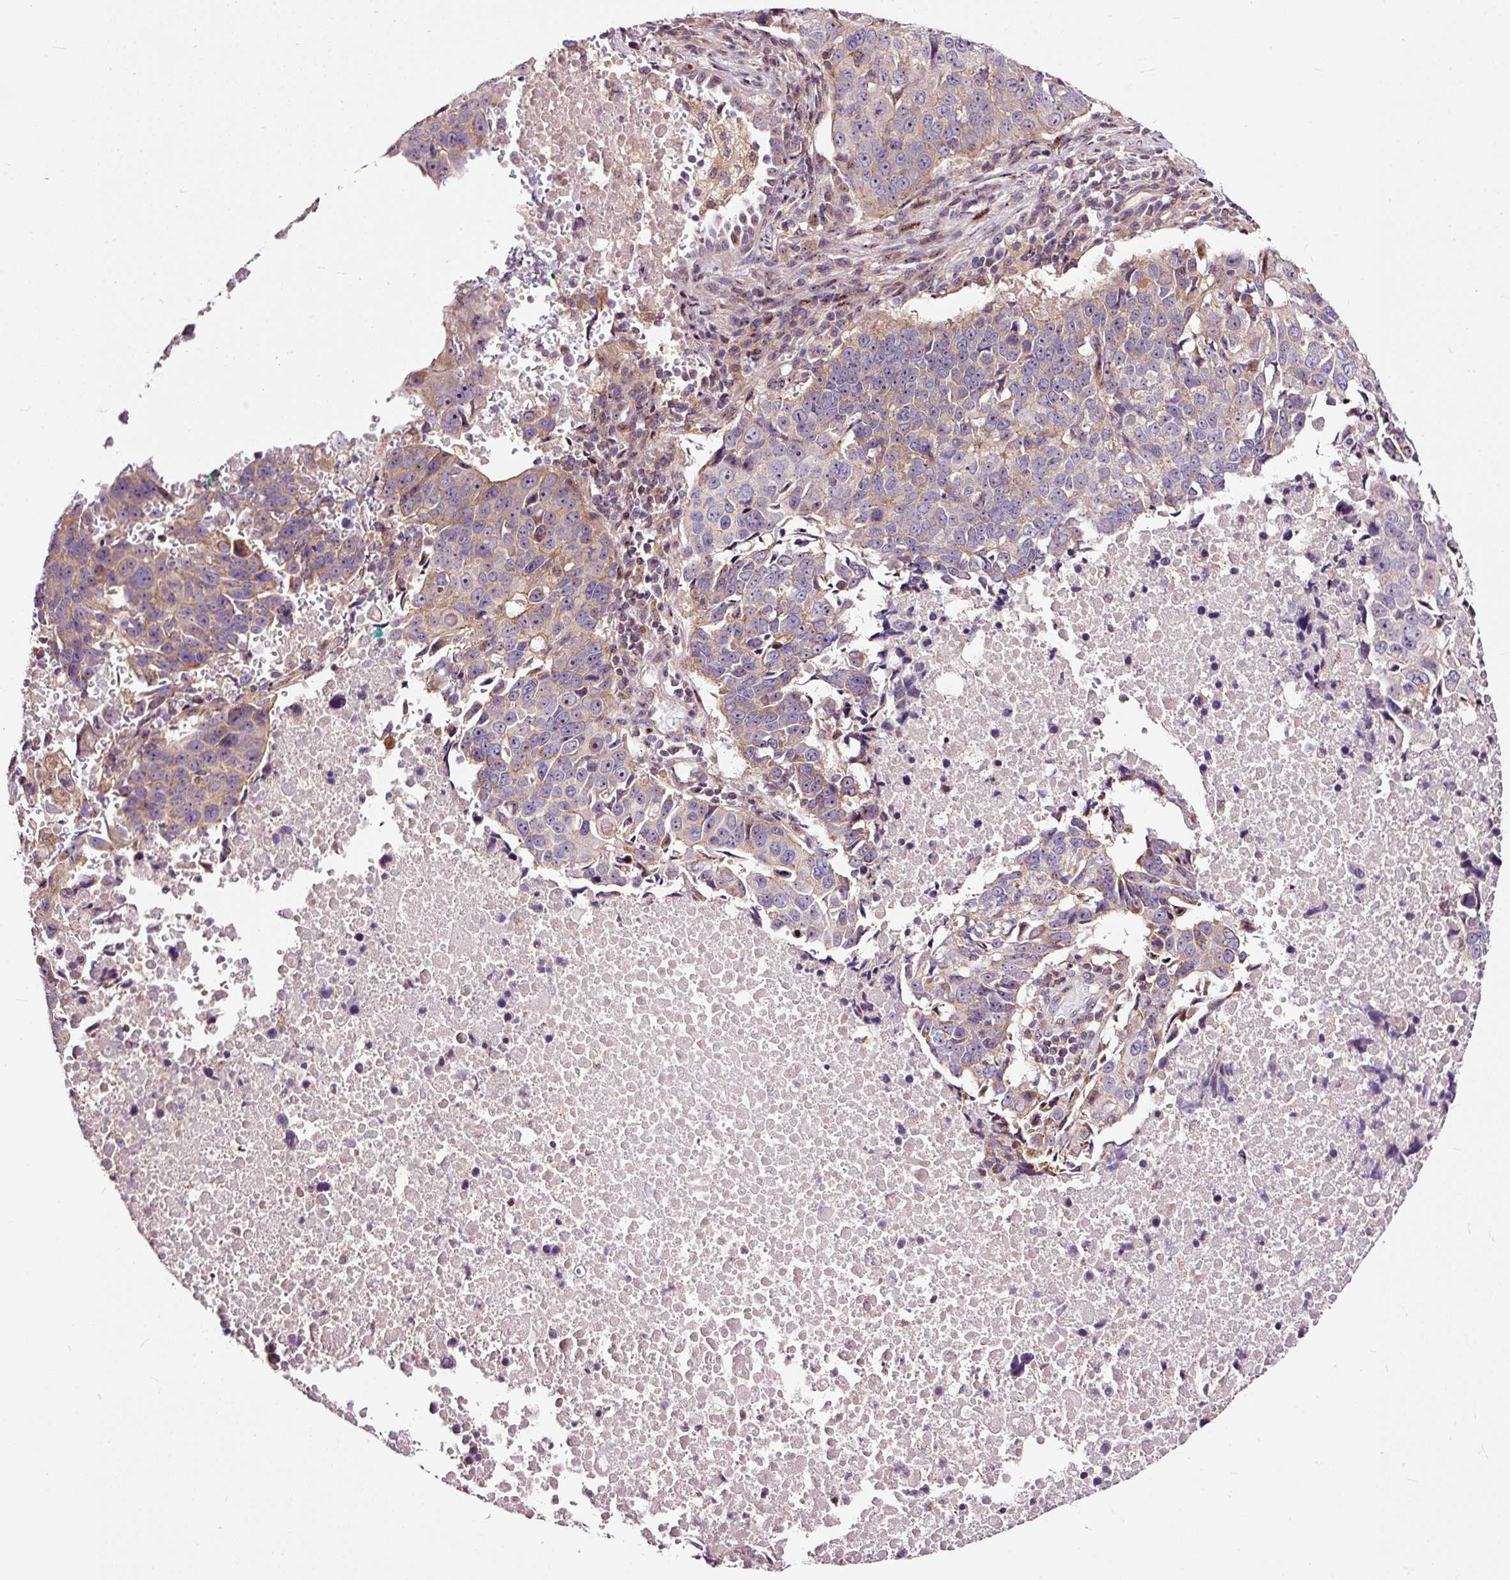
{"staining": {"intensity": "weak", "quantity": "25%-75%", "location": "cytoplasmic/membranous"}, "tissue": "lung cancer", "cell_type": "Tumor cells", "image_type": "cancer", "snomed": [{"axis": "morphology", "description": "Squamous cell carcinoma, NOS"}, {"axis": "topography", "description": "Lung"}], "caption": "The image shows immunohistochemical staining of lung cancer. There is weak cytoplasmic/membranous staining is appreciated in about 25%-75% of tumor cells. (Brightfield microscopy of DAB IHC at high magnification).", "gene": "BOLA3", "patient": {"sex": "female", "age": 66}}